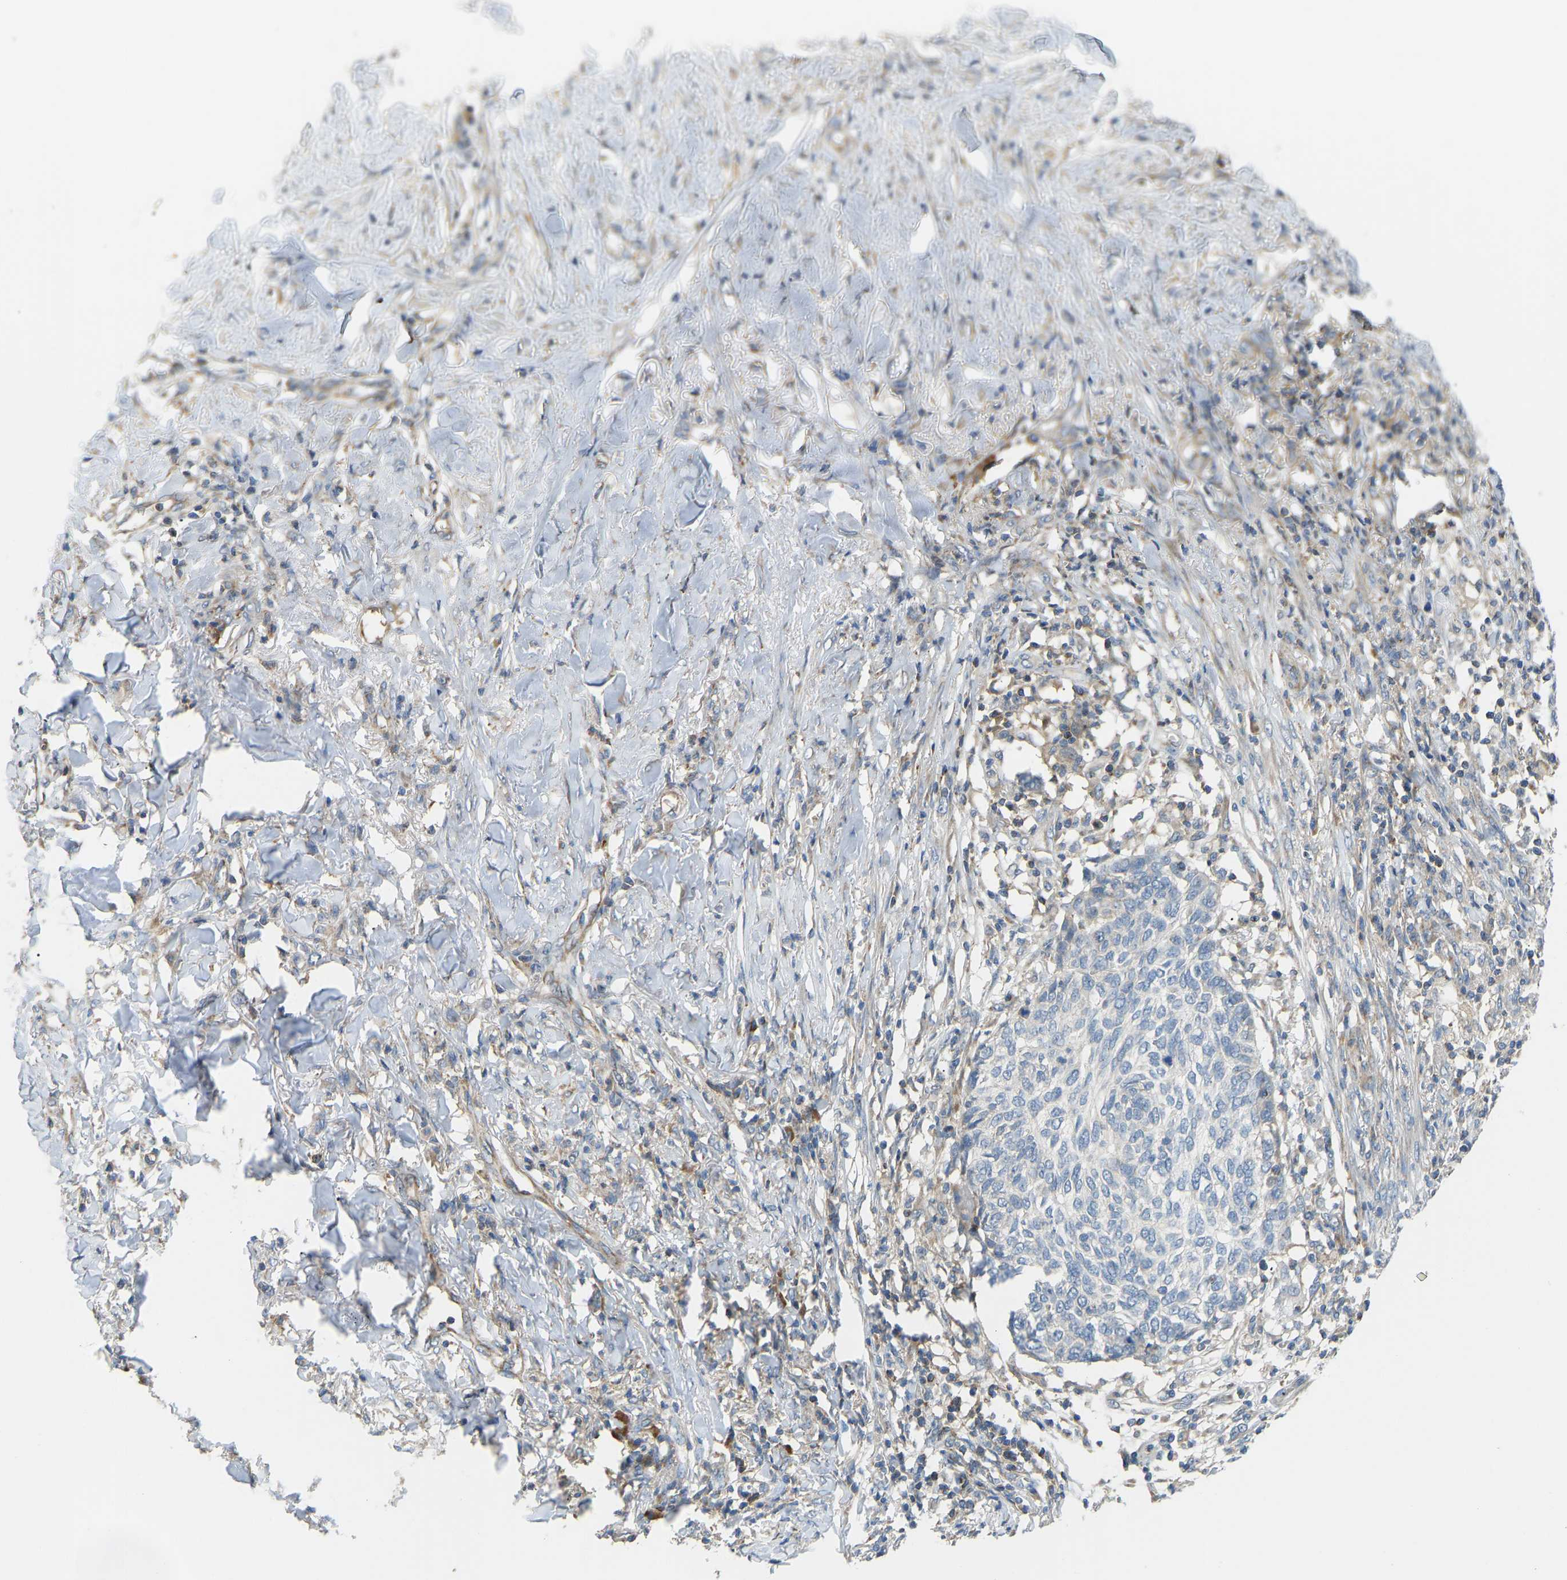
{"staining": {"intensity": "negative", "quantity": "none", "location": "none"}, "tissue": "skin cancer", "cell_type": "Tumor cells", "image_type": "cancer", "snomed": [{"axis": "morphology", "description": "Basal cell carcinoma"}, {"axis": "topography", "description": "Skin"}], "caption": "DAB (3,3'-diaminobenzidine) immunohistochemical staining of human skin cancer exhibits no significant expression in tumor cells.", "gene": "RBP1", "patient": {"sex": "male", "age": 85}}